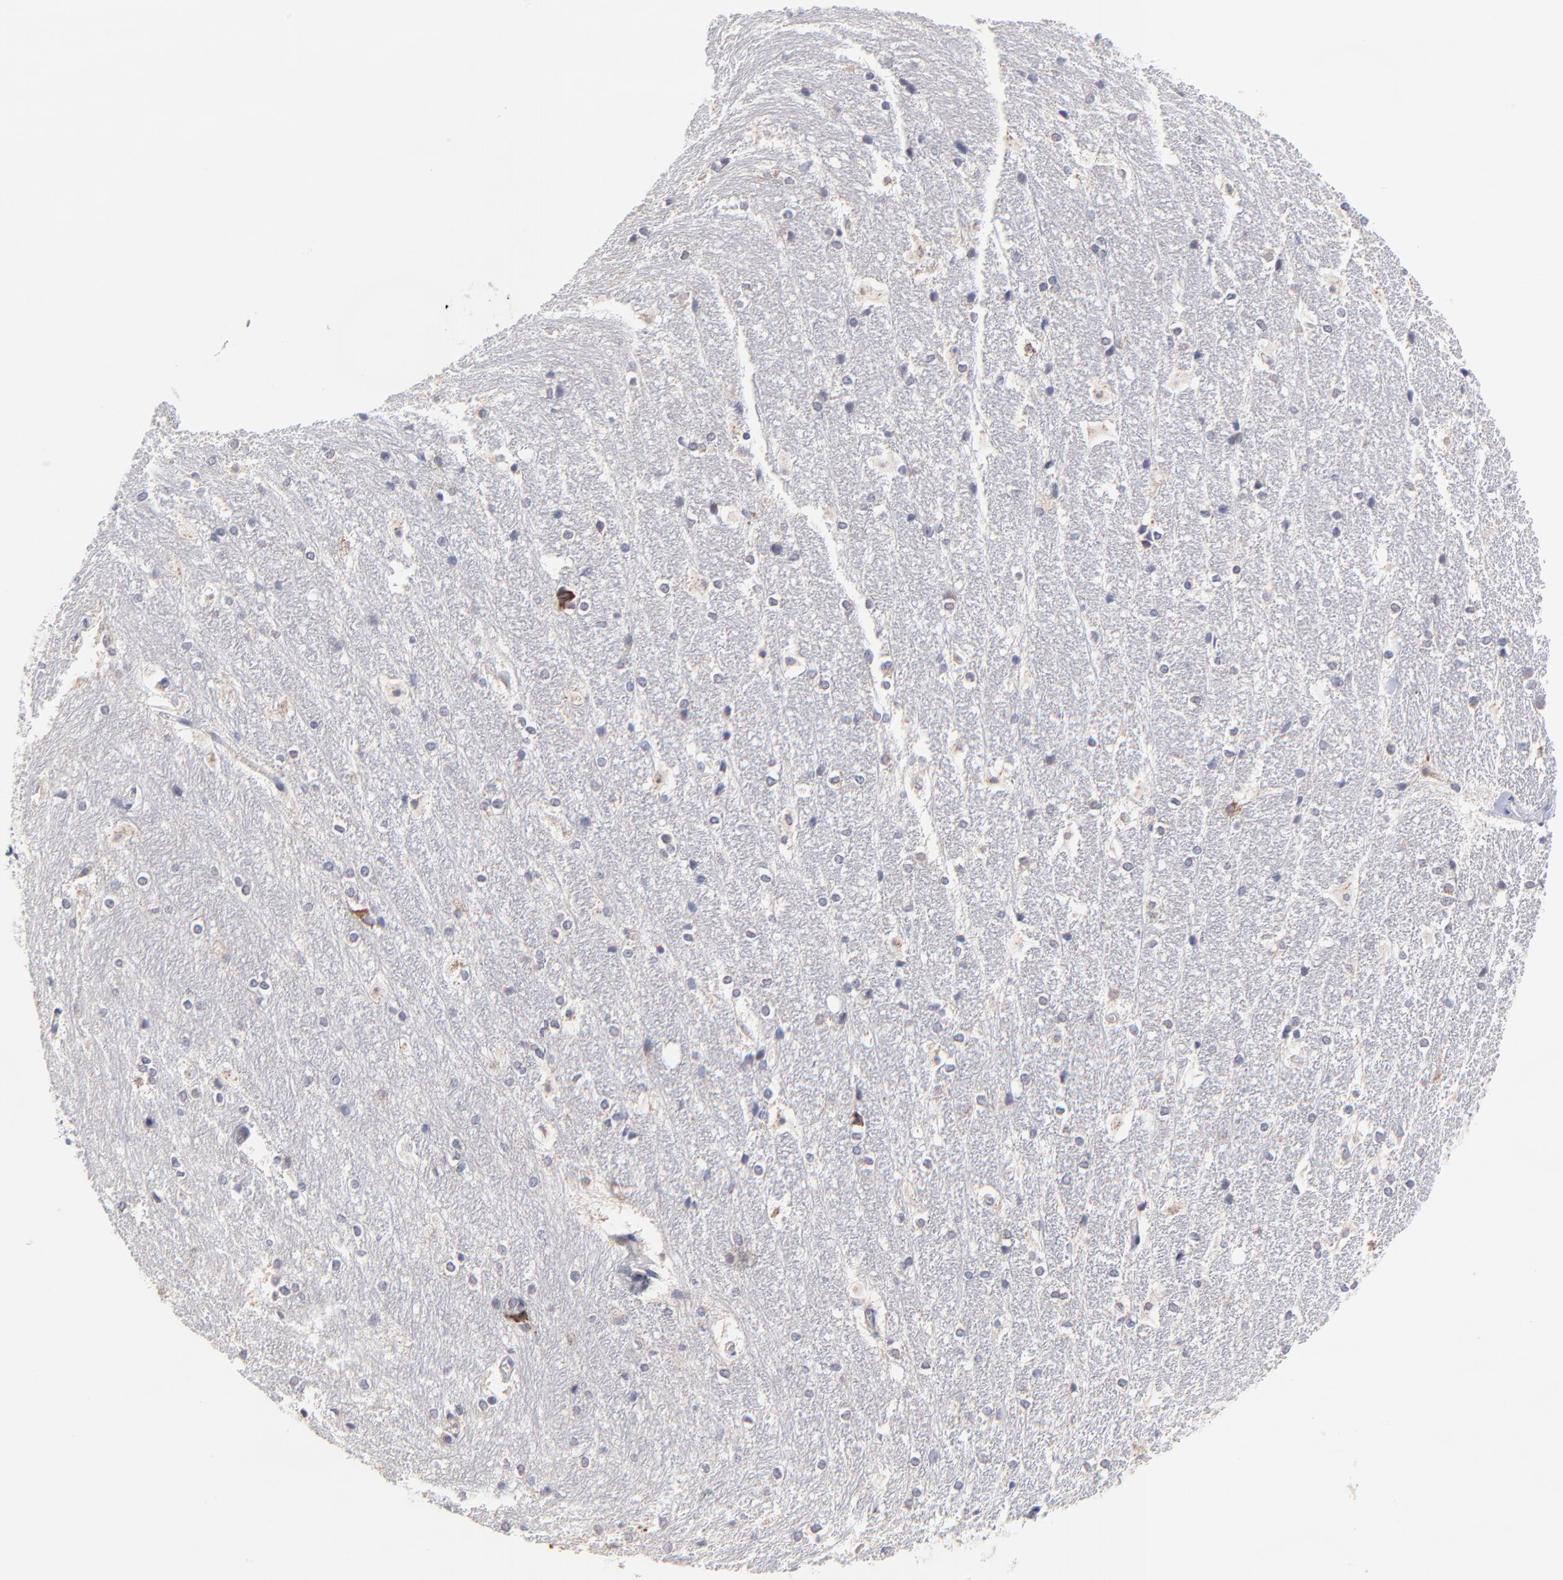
{"staining": {"intensity": "negative", "quantity": "none", "location": "none"}, "tissue": "hippocampus", "cell_type": "Glial cells", "image_type": "normal", "snomed": [{"axis": "morphology", "description": "Normal tissue, NOS"}, {"axis": "topography", "description": "Hippocampus"}], "caption": "Glial cells show no significant expression in benign hippocampus. (Immunohistochemistry (ihc), brightfield microscopy, high magnification).", "gene": "GCSAM", "patient": {"sex": "female", "age": 19}}